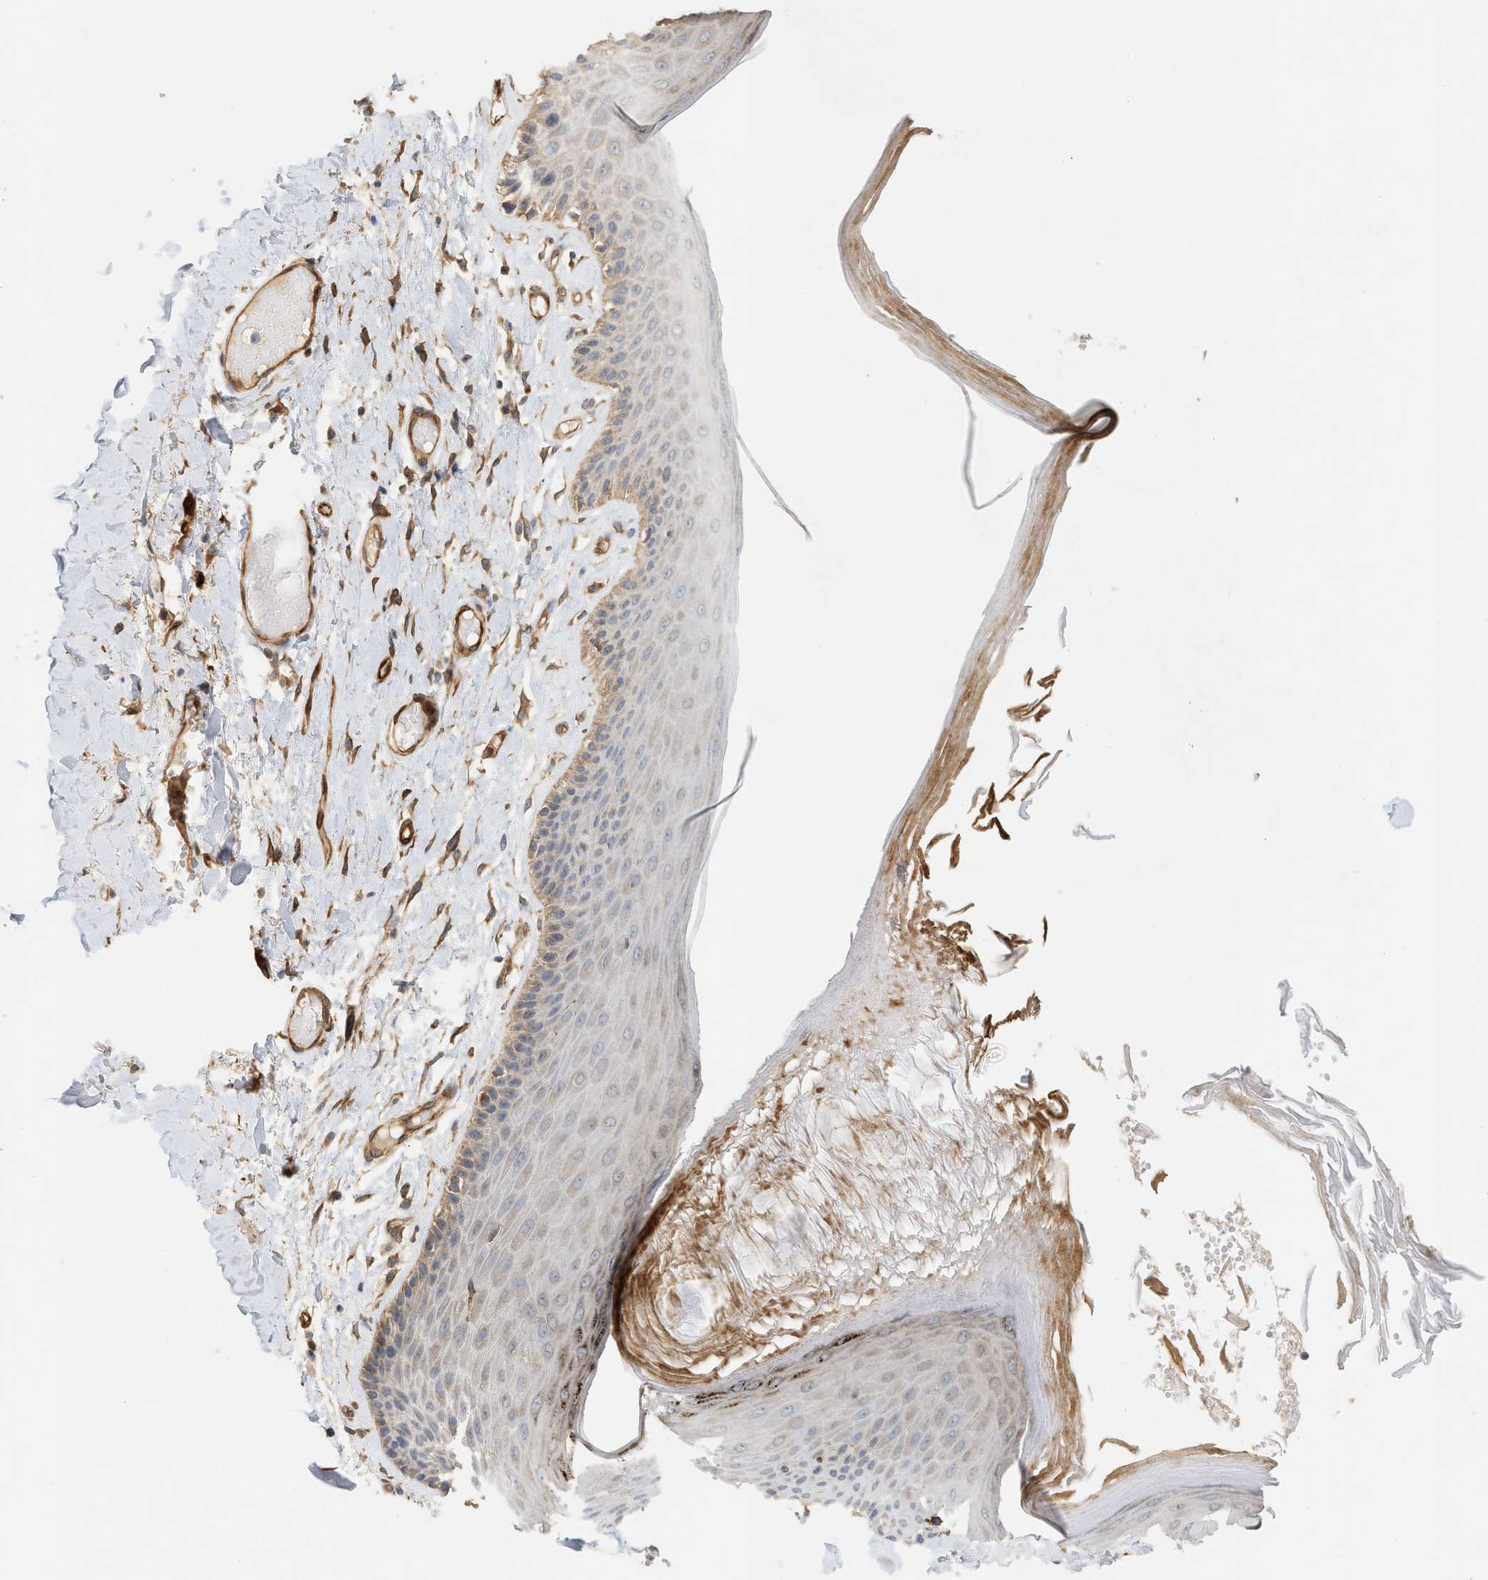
{"staining": {"intensity": "moderate", "quantity": "25%-75%", "location": "cytoplasmic/membranous"}, "tissue": "skin", "cell_type": "Epidermal cells", "image_type": "normal", "snomed": [{"axis": "morphology", "description": "Normal tissue, NOS"}, {"axis": "topography", "description": "Vulva"}], "caption": "Immunohistochemistry (IHC) photomicrograph of benign skin: skin stained using IHC displays medium levels of moderate protein expression localized specifically in the cytoplasmic/membranous of epidermal cells, appearing as a cytoplasmic/membranous brown color.", "gene": "SVOP", "patient": {"sex": "female", "age": 73}}